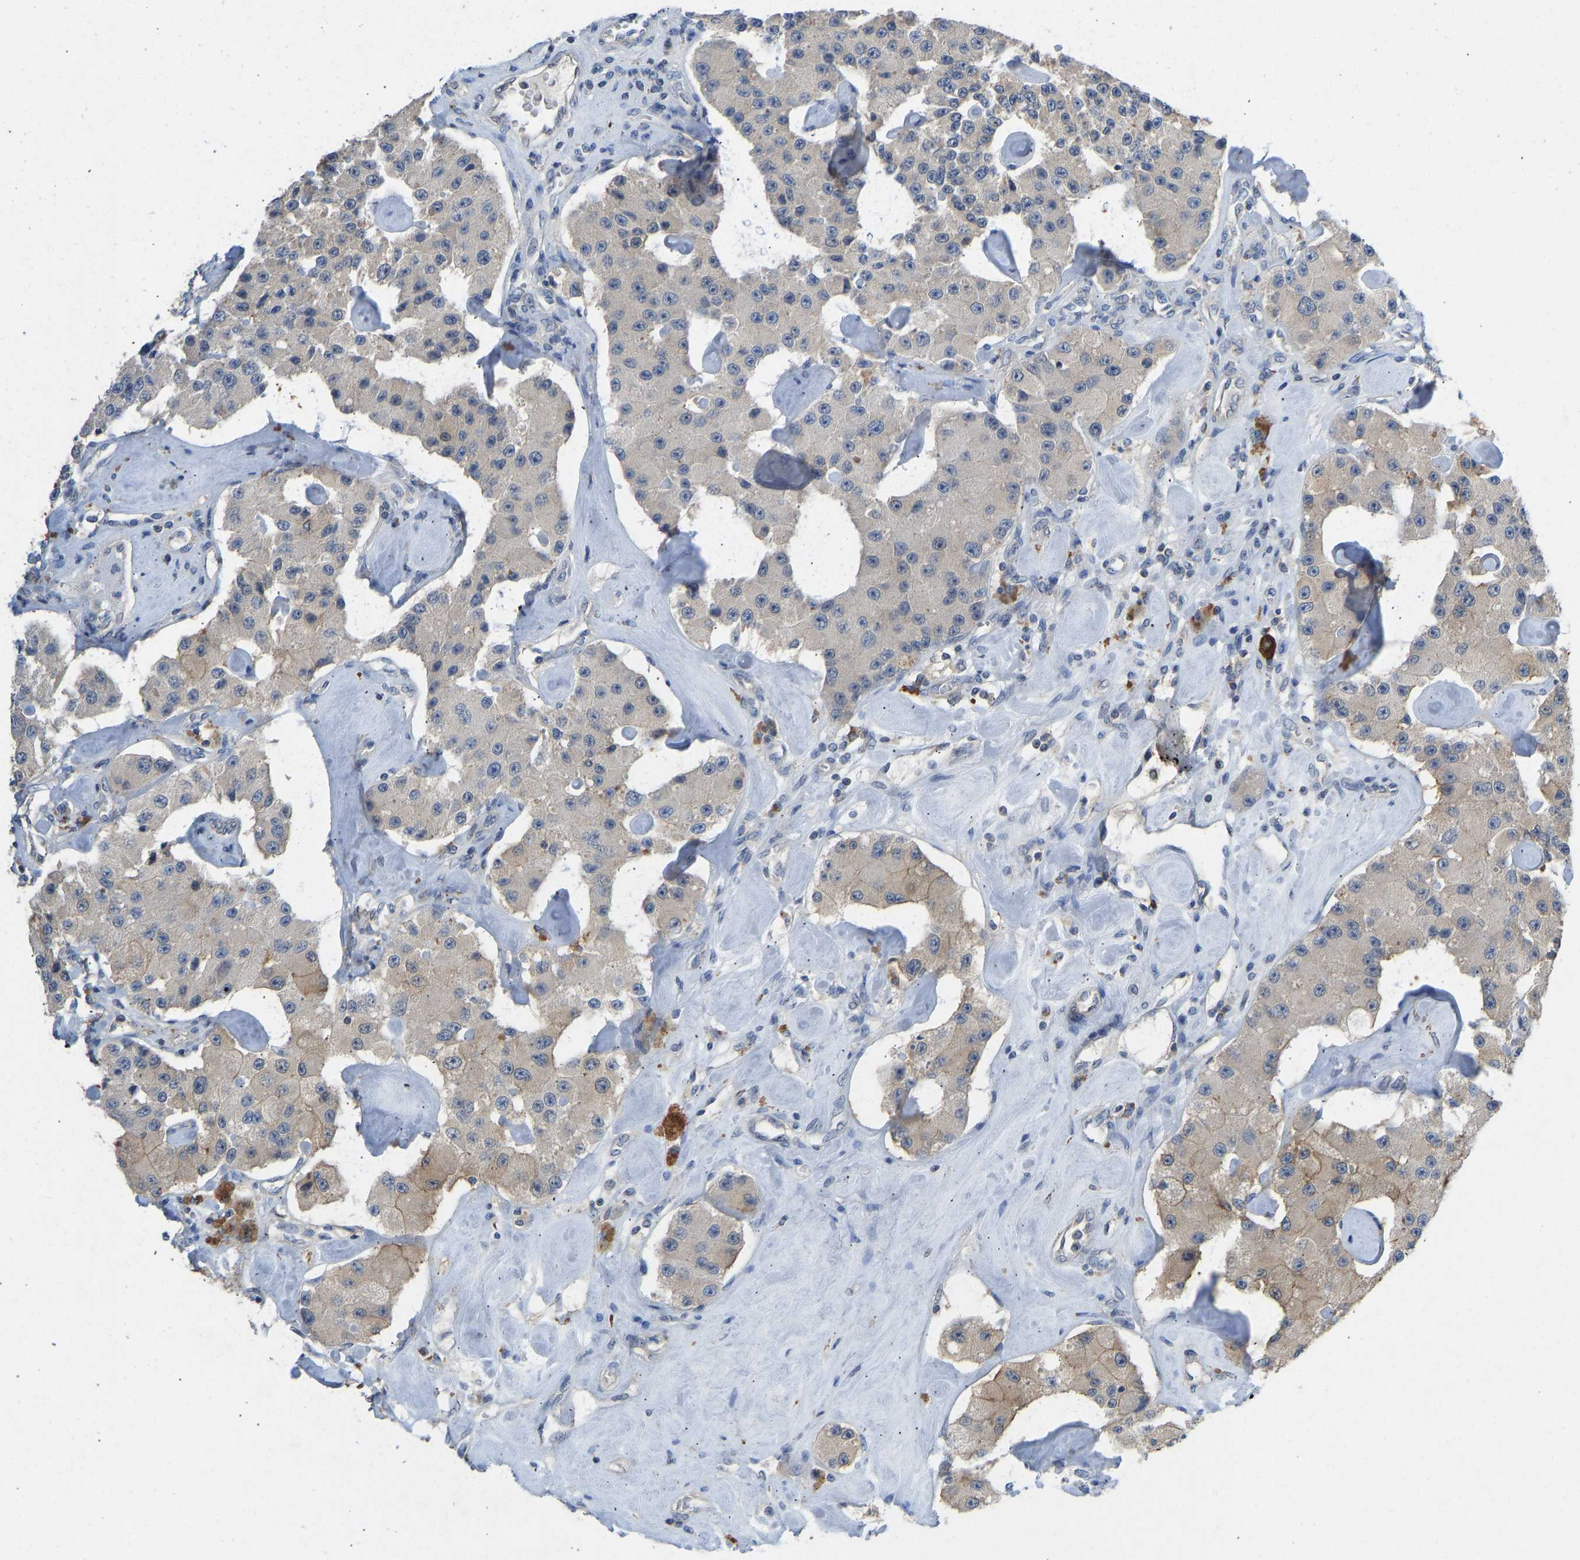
{"staining": {"intensity": "weak", "quantity": "25%-75%", "location": "cytoplasmic/membranous"}, "tissue": "carcinoid", "cell_type": "Tumor cells", "image_type": "cancer", "snomed": [{"axis": "morphology", "description": "Carcinoid, malignant, NOS"}, {"axis": "topography", "description": "Pancreas"}], "caption": "Immunohistochemistry of human carcinoid exhibits low levels of weak cytoplasmic/membranous staining in about 25%-75% of tumor cells.", "gene": "NDRG3", "patient": {"sex": "male", "age": 41}}